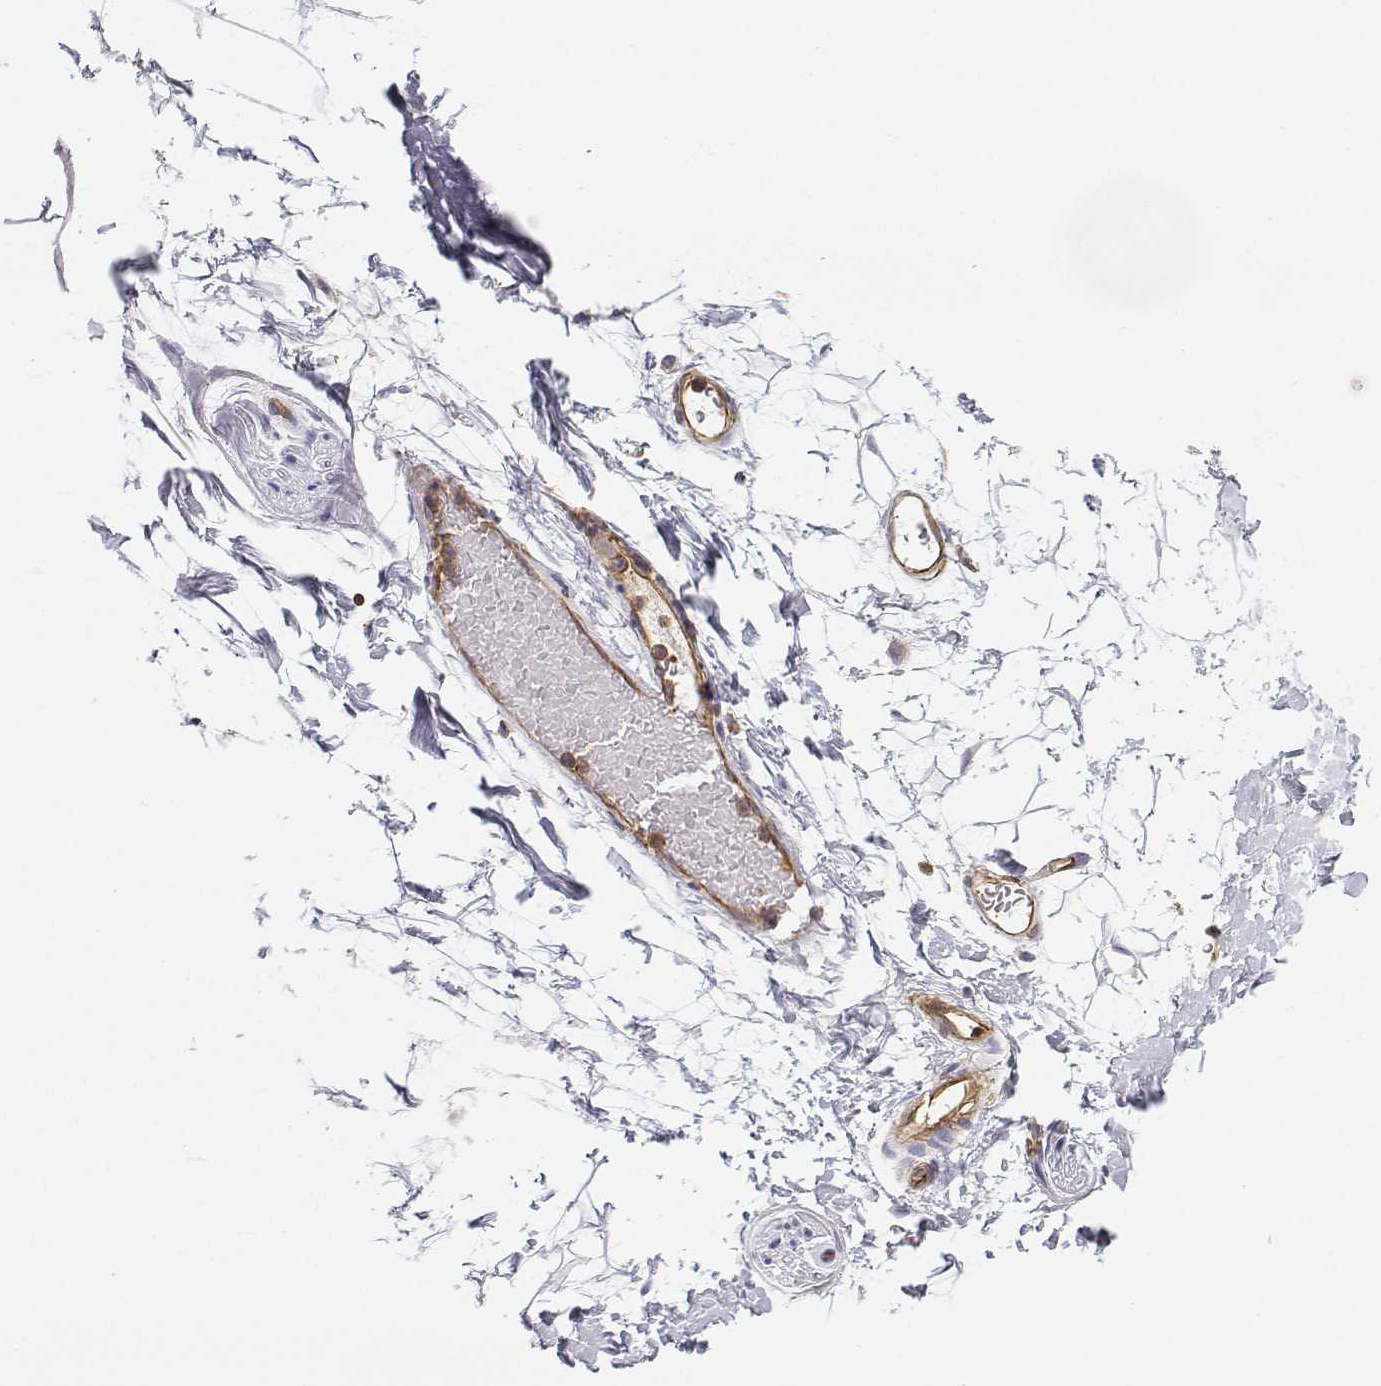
{"staining": {"intensity": "weak", "quantity": "<25%", "location": "cytoplasmic/membranous"}, "tissue": "adipose tissue", "cell_type": "Adipocytes", "image_type": "normal", "snomed": [{"axis": "morphology", "description": "Normal tissue, NOS"}, {"axis": "topography", "description": "Anal"}, {"axis": "topography", "description": "Peripheral nerve tissue"}], "caption": "Adipose tissue was stained to show a protein in brown. There is no significant positivity in adipocytes.", "gene": "MYH9", "patient": {"sex": "male", "age": 78}}